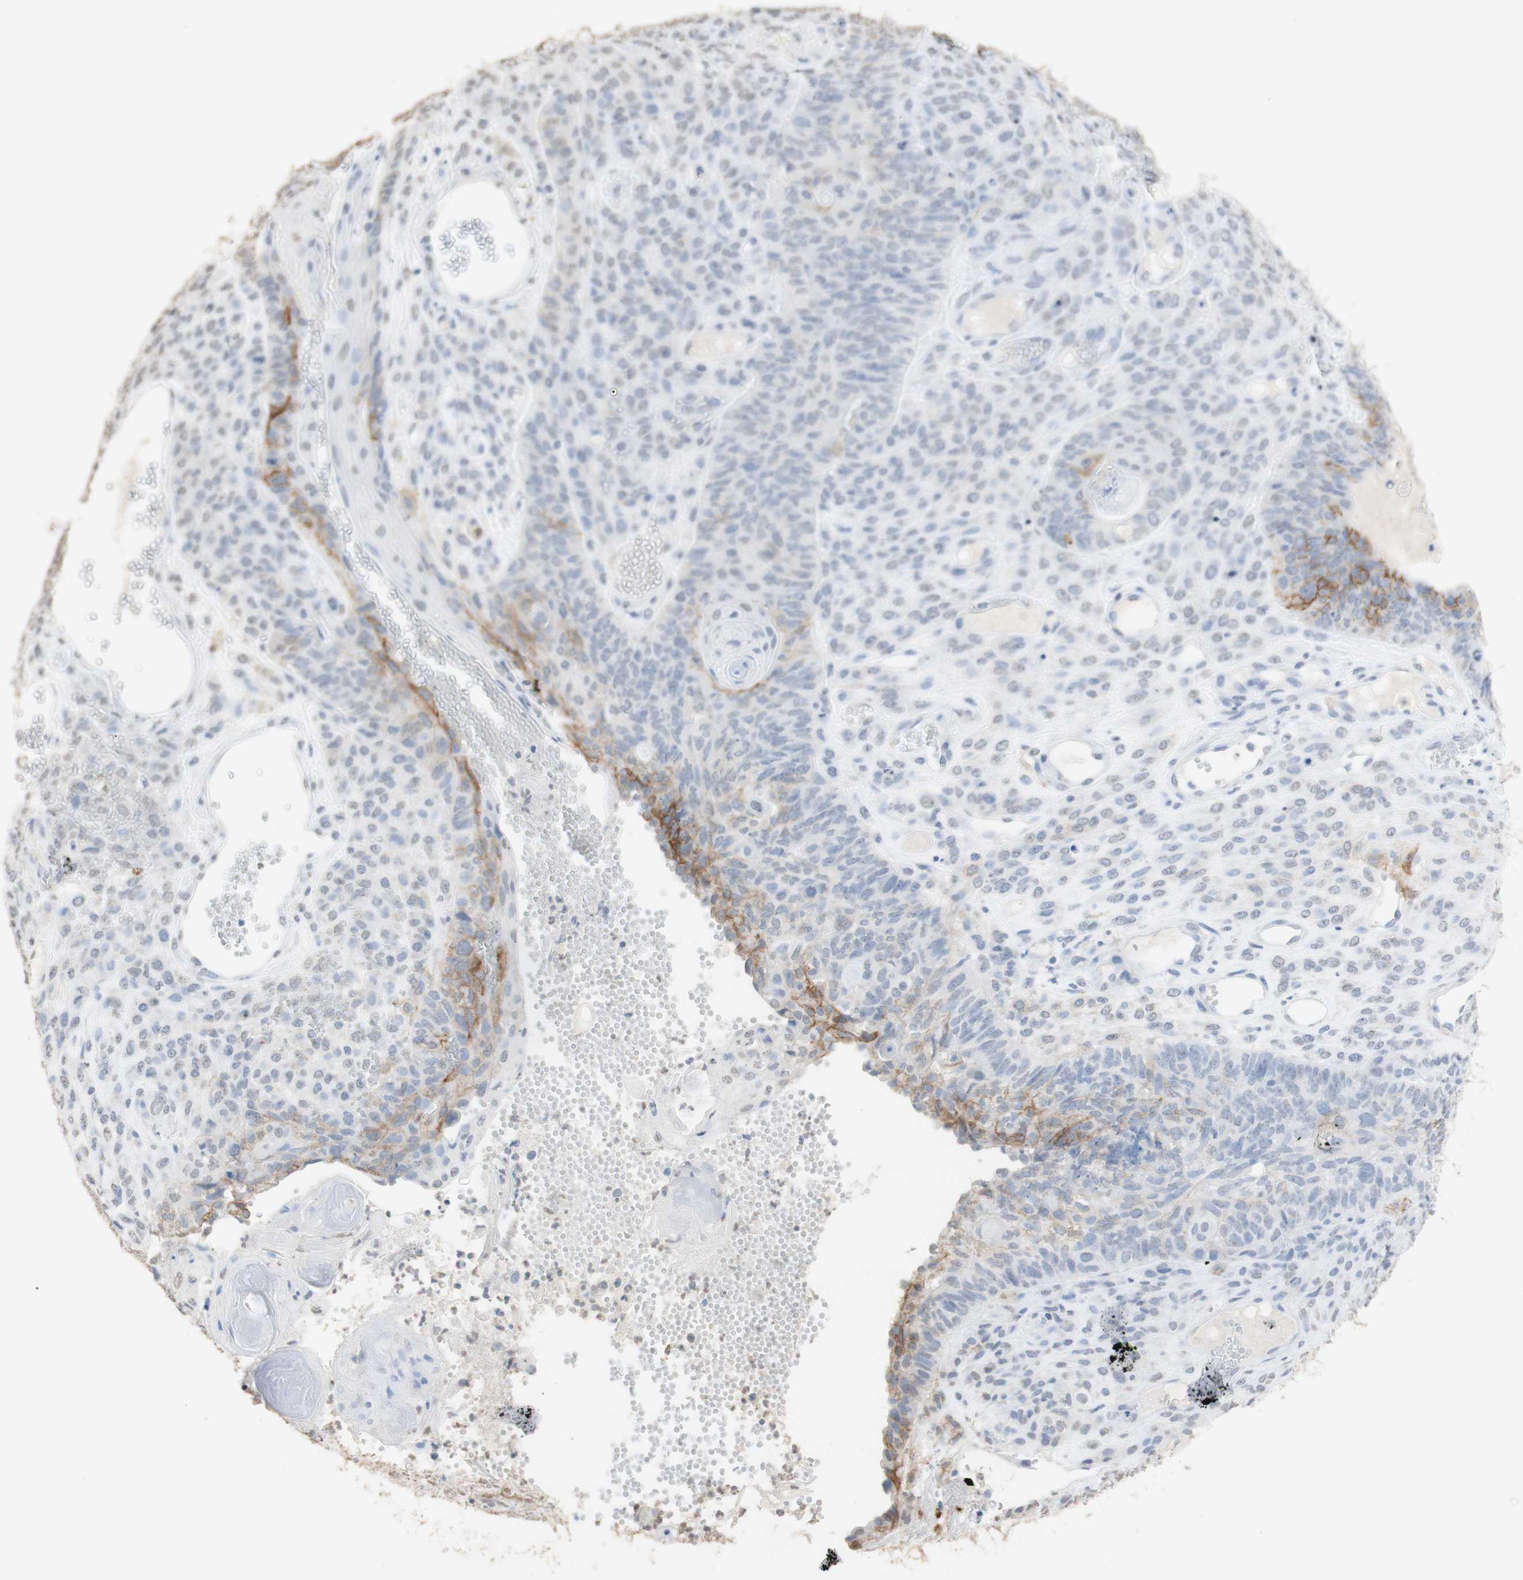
{"staining": {"intensity": "weak", "quantity": "<25%", "location": "cytoplasmic/membranous"}, "tissue": "endometrial cancer", "cell_type": "Tumor cells", "image_type": "cancer", "snomed": [{"axis": "morphology", "description": "Adenocarcinoma, NOS"}, {"axis": "topography", "description": "Endometrium"}], "caption": "DAB (3,3'-diaminobenzidine) immunohistochemical staining of endometrial cancer (adenocarcinoma) displays no significant expression in tumor cells. Nuclei are stained in blue.", "gene": "L1CAM", "patient": {"sex": "female", "age": 32}}